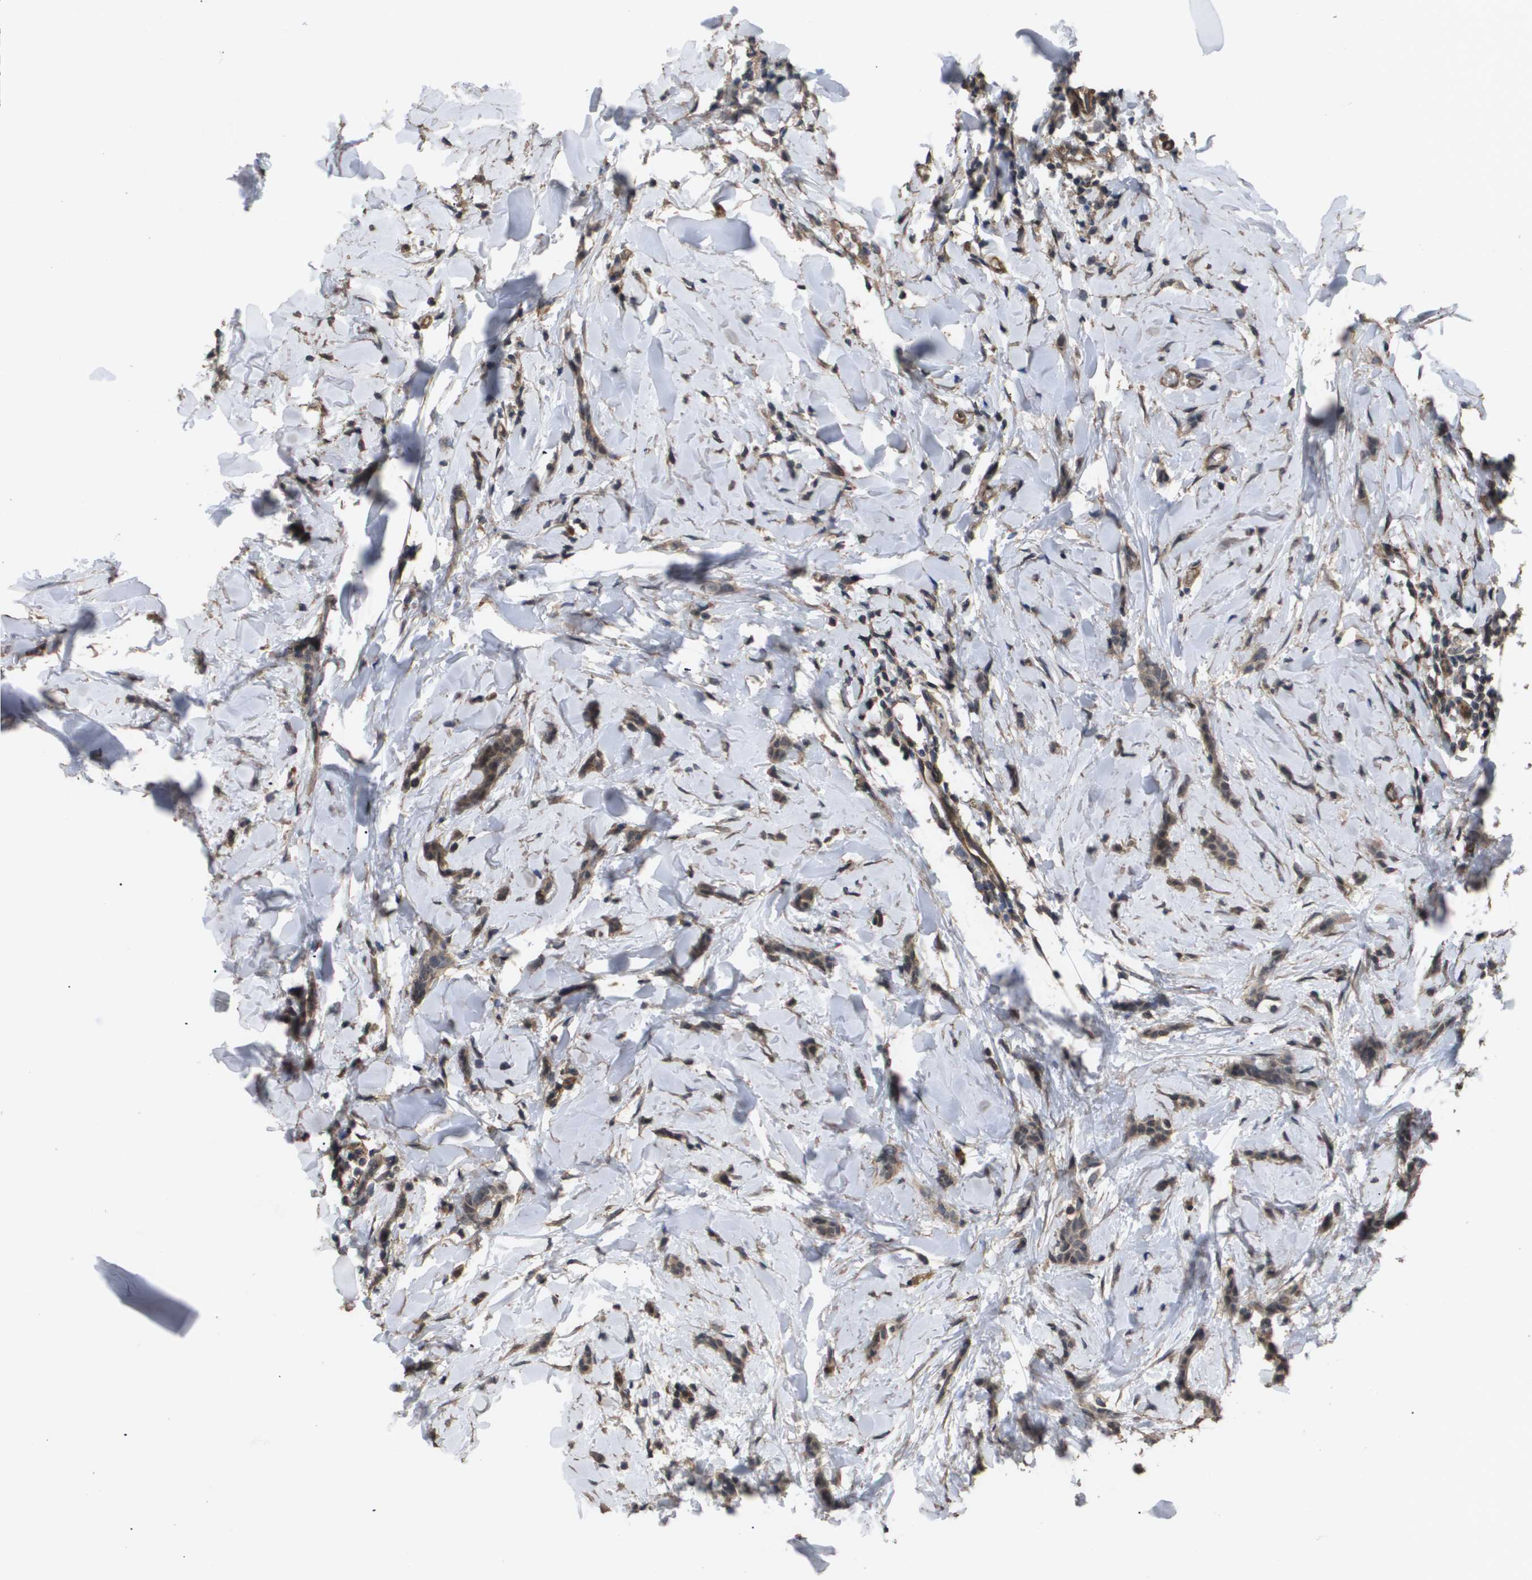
{"staining": {"intensity": "moderate", "quantity": ">75%", "location": "cytoplasmic/membranous"}, "tissue": "breast cancer", "cell_type": "Tumor cells", "image_type": "cancer", "snomed": [{"axis": "morphology", "description": "Lobular carcinoma"}, {"axis": "topography", "description": "Skin"}, {"axis": "topography", "description": "Breast"}], "caption": "The photomicrograph demonstrates staining of breast lobular carcinoma, revealing moderate cytoplasmic/membranous protein expression (brown color) within tumor cells. Nuclei are stained in blue.", "gene": "CUL5", "patient": {"sex": "female", "age": 46}}